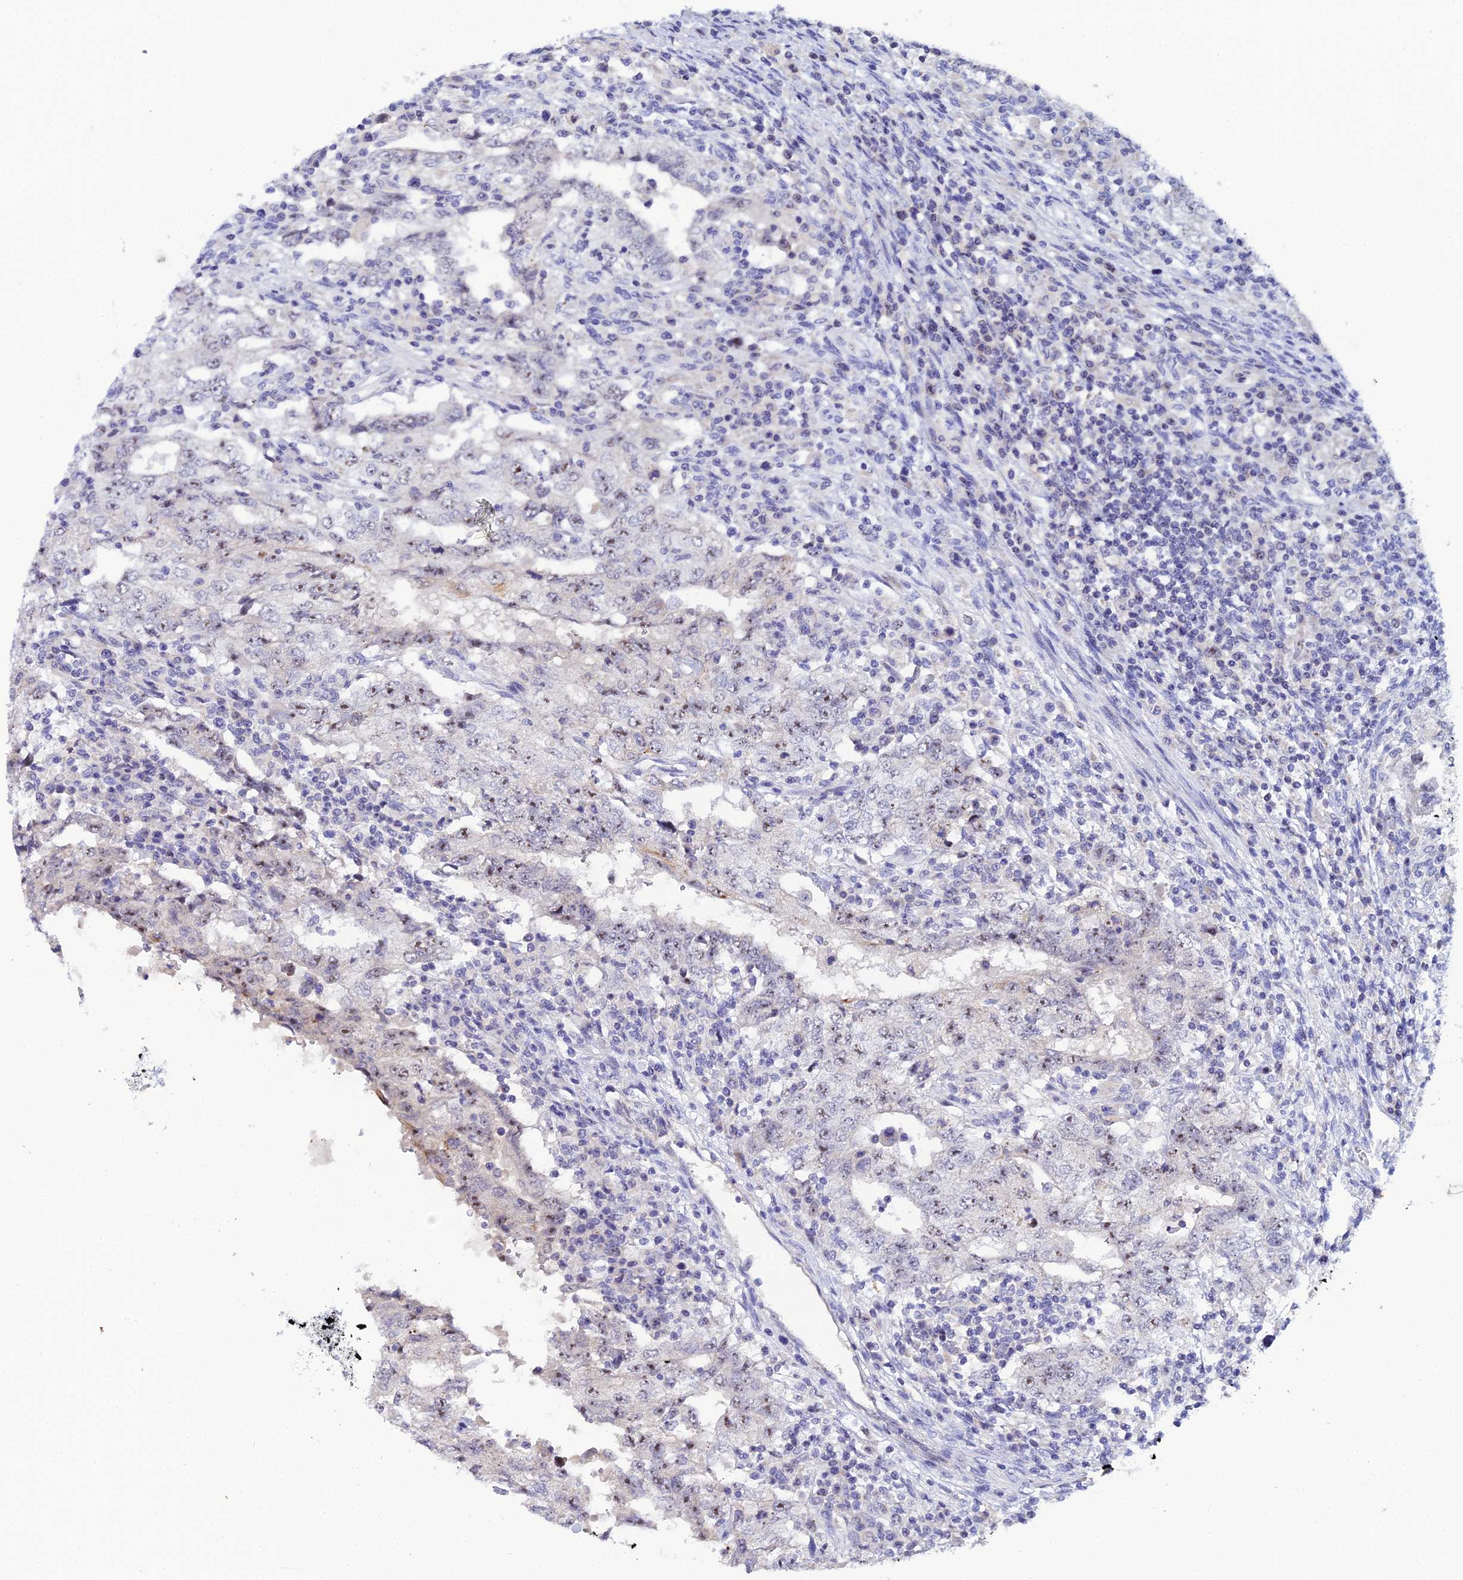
{"staining": {"intensity": "moderate", "quantity": ">75%", "location": "nuclear"}, "tissue": "testis cancer", "cell_type": "Tumor cells", "image_type": "cancer", "snomed": [{"axis": "morphology", "description": "Carcinoma, Embryonal, NOS"}, {"axis": "topography", "description": "Testis"}], "caption": "Moderate nuclear staining for a protein is identified in about >75% of tumor cells of embryonal carcinoma (testis) using immunohistochemistry.", "gene": "PLPP4", "patient": {"sex": "male", "age": 26}}